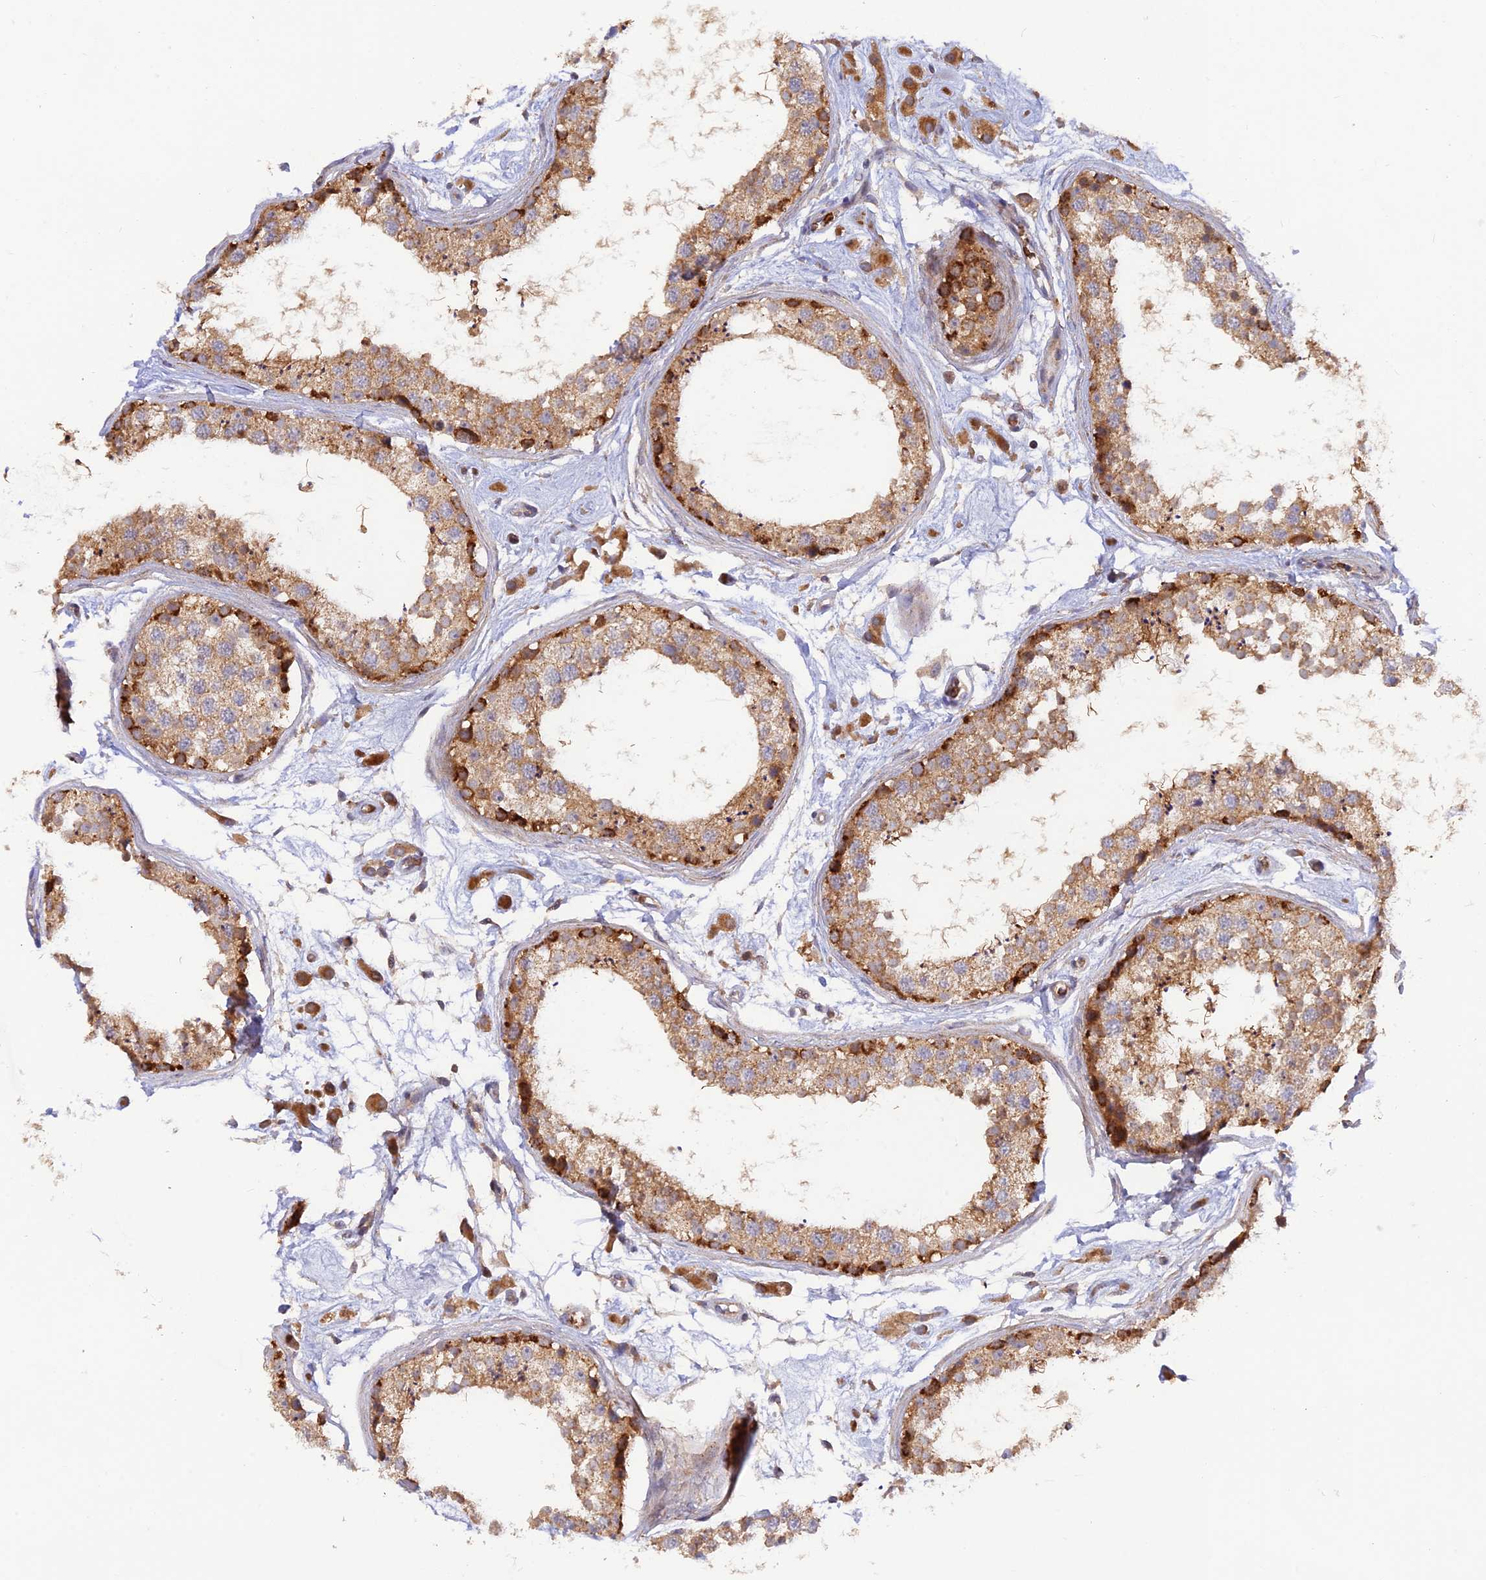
{"staining": {"intensity": "moderate", "quantity": ">75%", "location": "cytoplasmic/membranous"}, "tissue": "testis", "cell_type": "Cells in seminiferous ducts", "image_type": "normal", "snomed": [{"axis": "morphology", "description": "Normal tissue, NOS"}, {"axis": "topography", "description": "Testis"}], "caption": "Immunohistochemistry staining of normal testis, which shows medium levels of moderate cytoplasmic/membranous staining in approximately >75% of cells in seminiferous ducts indicating moderate cytoplasmic/membranous protein positivity. The staining was performed using DAB (brown) for protein detection and nuclei were counterstained in hematoxylin (blue).", "gene": "WDFY4", "patient": {"sex": "male", "age": 25}}